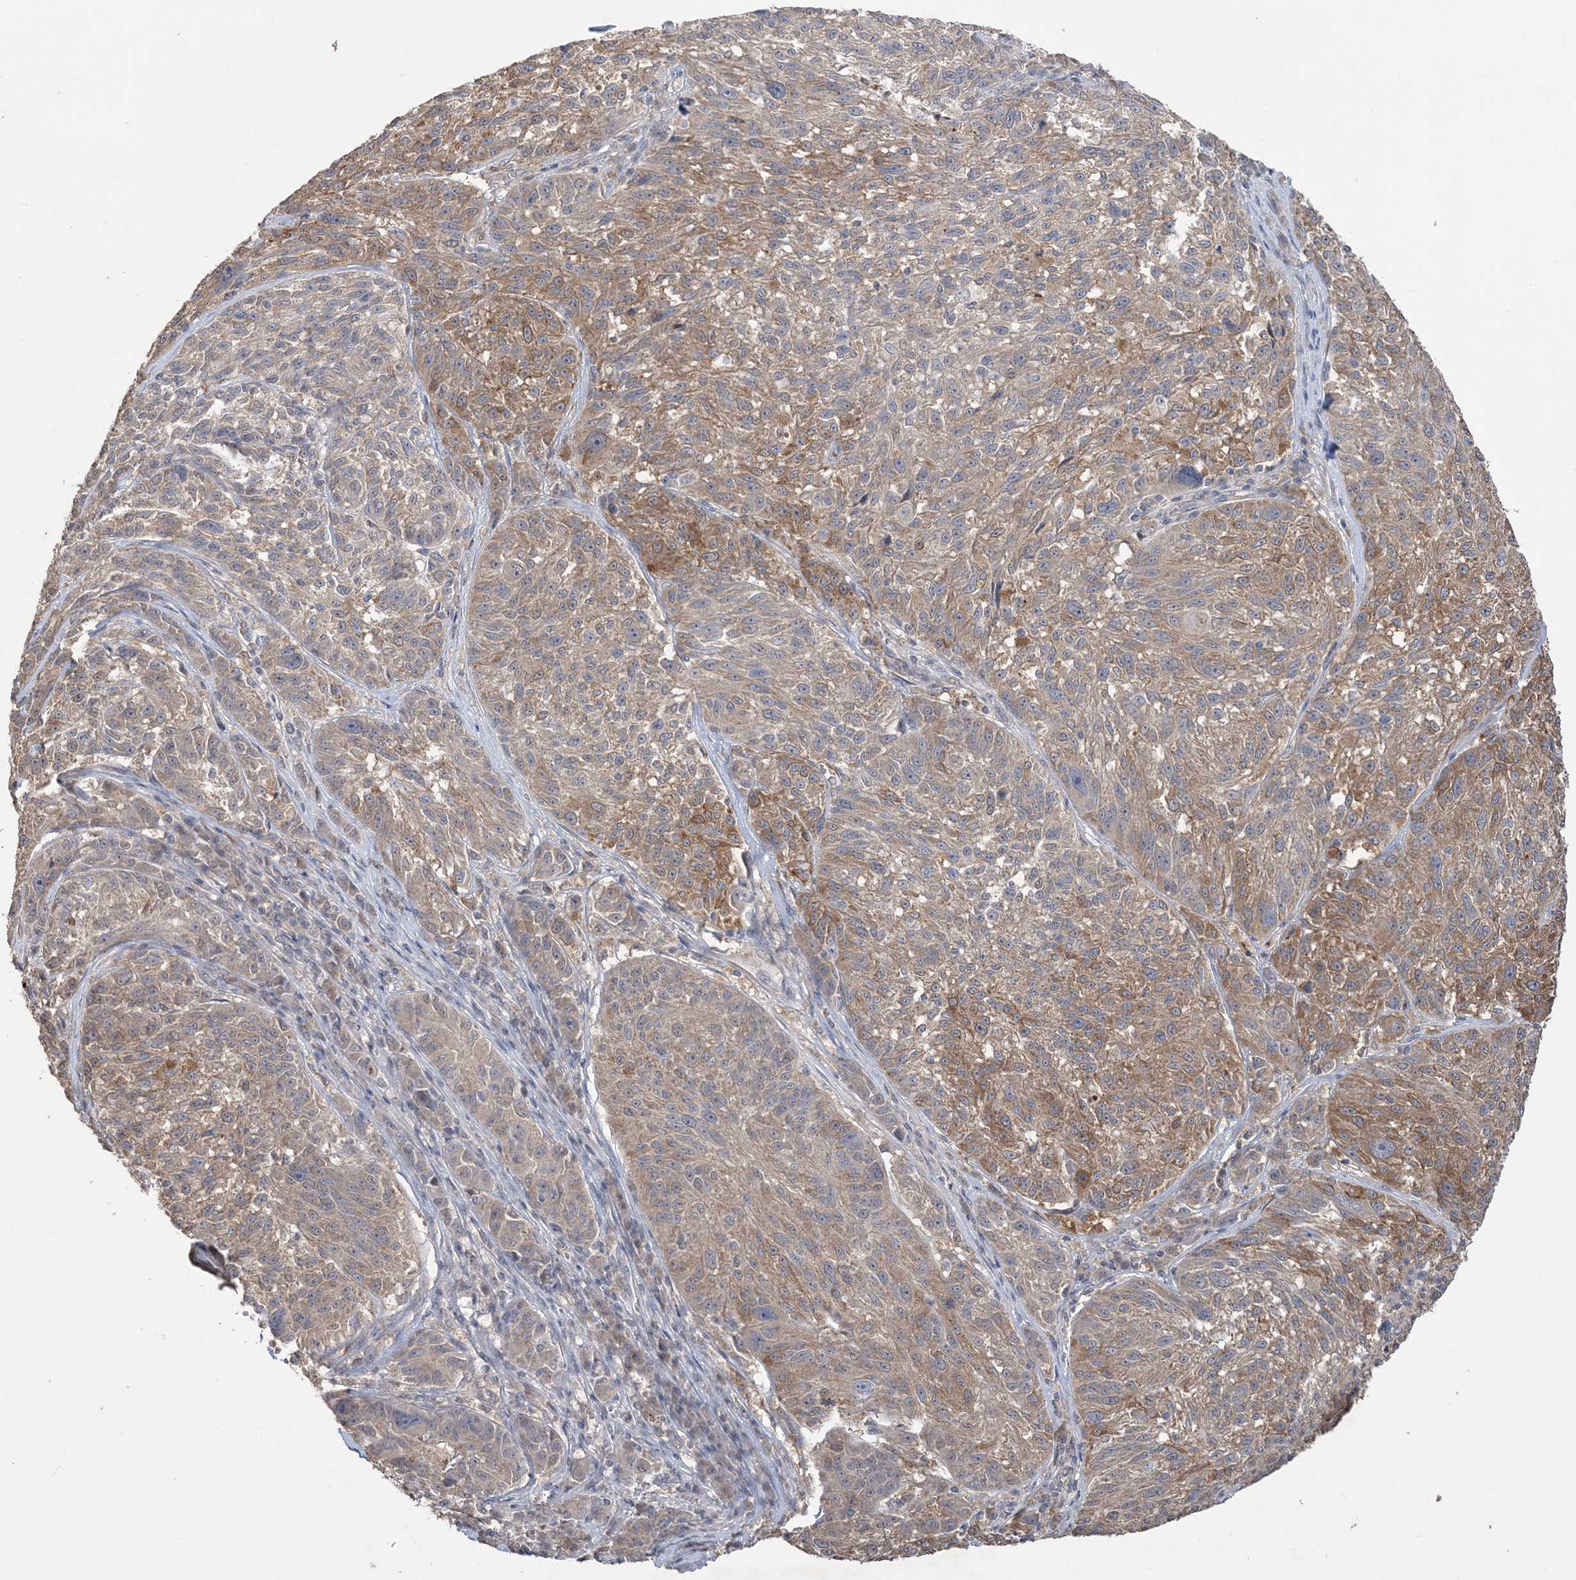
{"staining": {"intensity": "moderate", "quantity": "25%-75%", "location": "cytoplasmic/membranous"}, "tissue": "melanoma", "cell_type": "Tumor cells", "image_type": "cancer", "snomed": [{"axis": "morphology", "description": "Malignant melanoma, NOS"}, {"axis": "topography", "description": "Skin"}], "caption": "A brown stain highlights moderate cytoplasmic/membranous expression of a protein in malignant melanoma tumor cells.", "gene": "XRN1", "patient": {"sex": "male", "age": 53}}